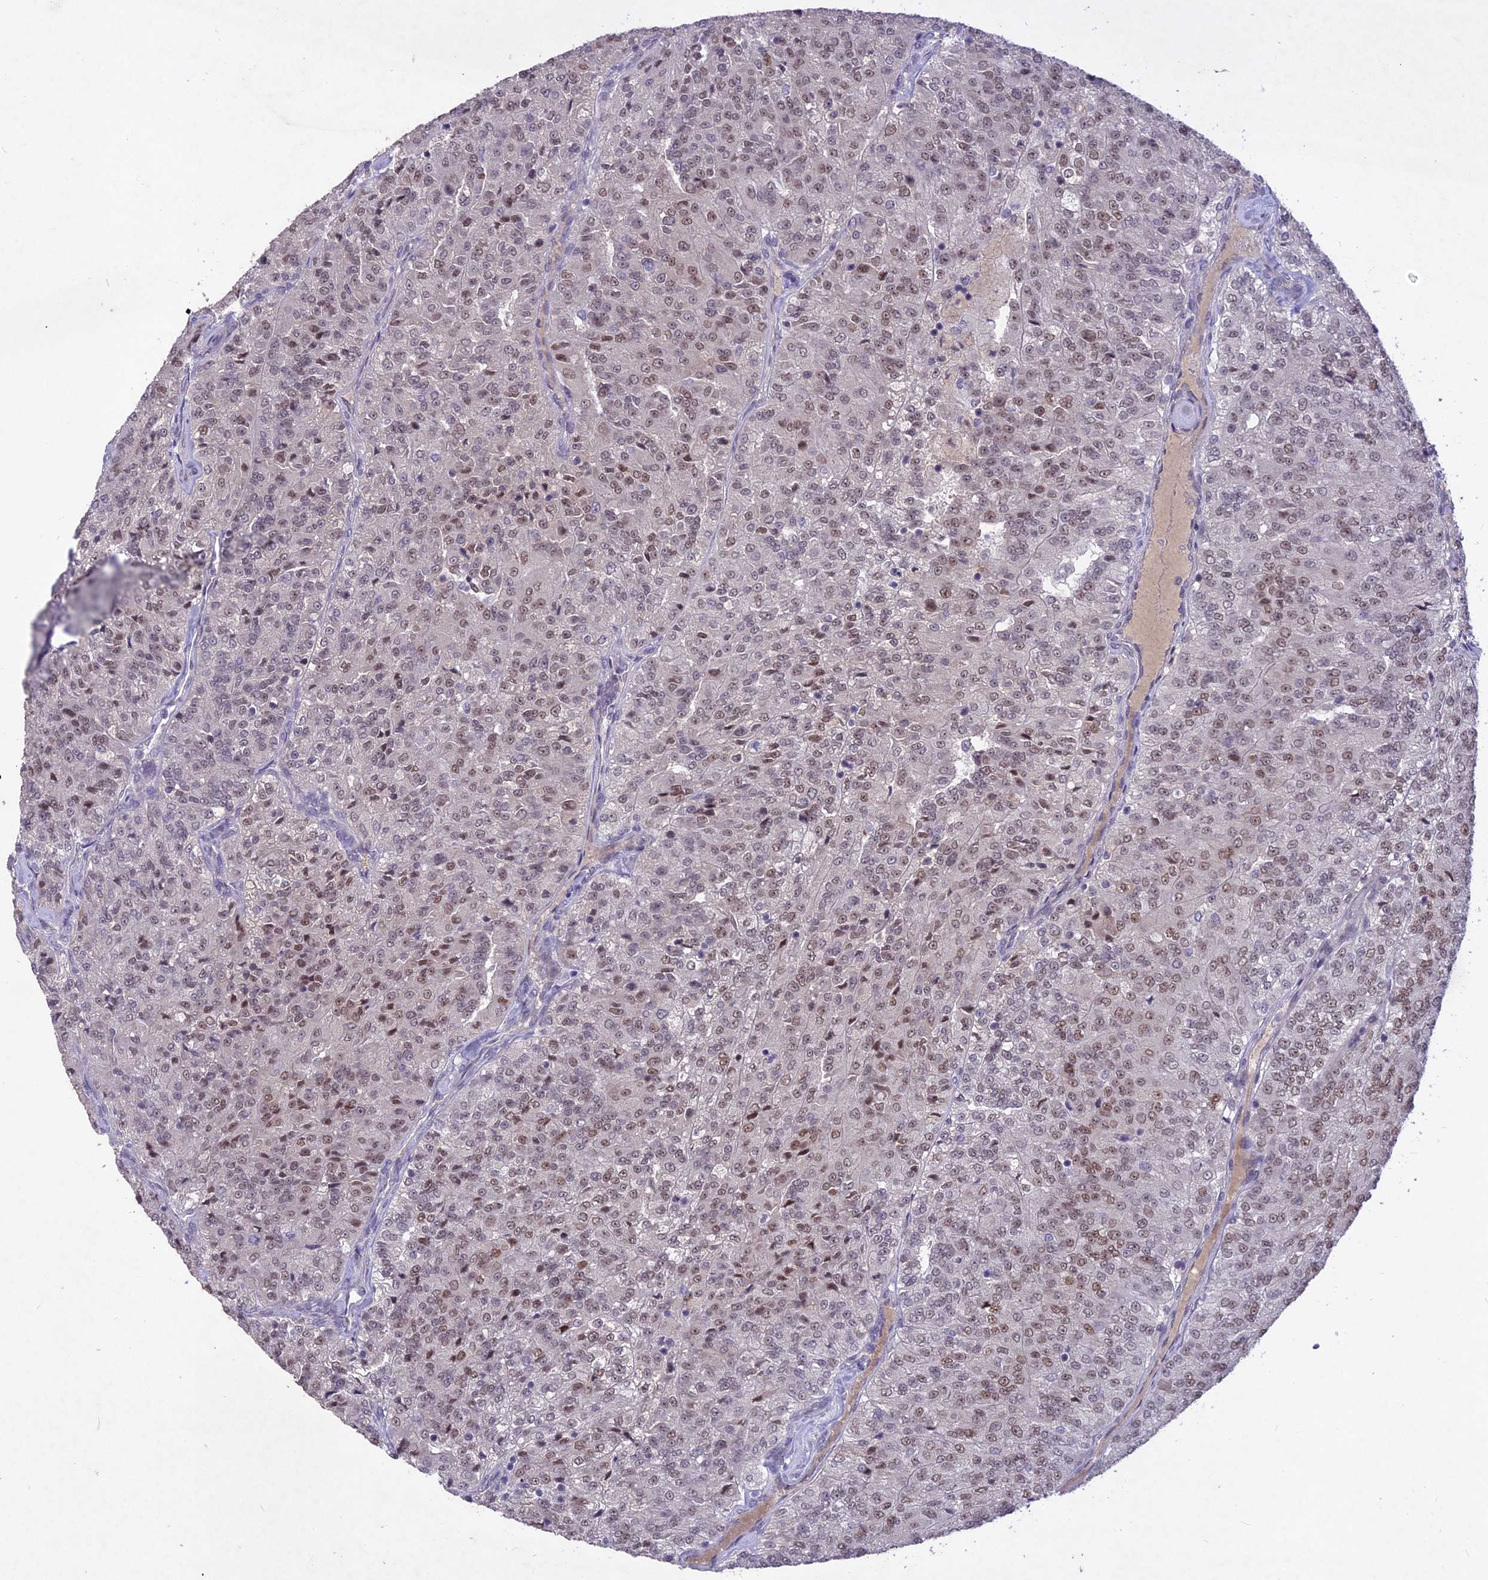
{"staining": {"intensity": "moderate", "quantity": "25%-75%", "location": "nuclear"}, "tissue": "renal cancer", "cell_type": "Tumor cells", "image_type": "cancer", "snomed": [{"axis": "morphology", "description": "Adenocarcinoma, NOS"}, {"axis": "topography", "description": "Kidney"}], "caption": "Protein staining displays moderate nuclear staining in about 25%-75% of tumor cells in adenocarcinoma (renal).", "gene": "DIS3", "patient": {"sex": "female", "age": 63}}